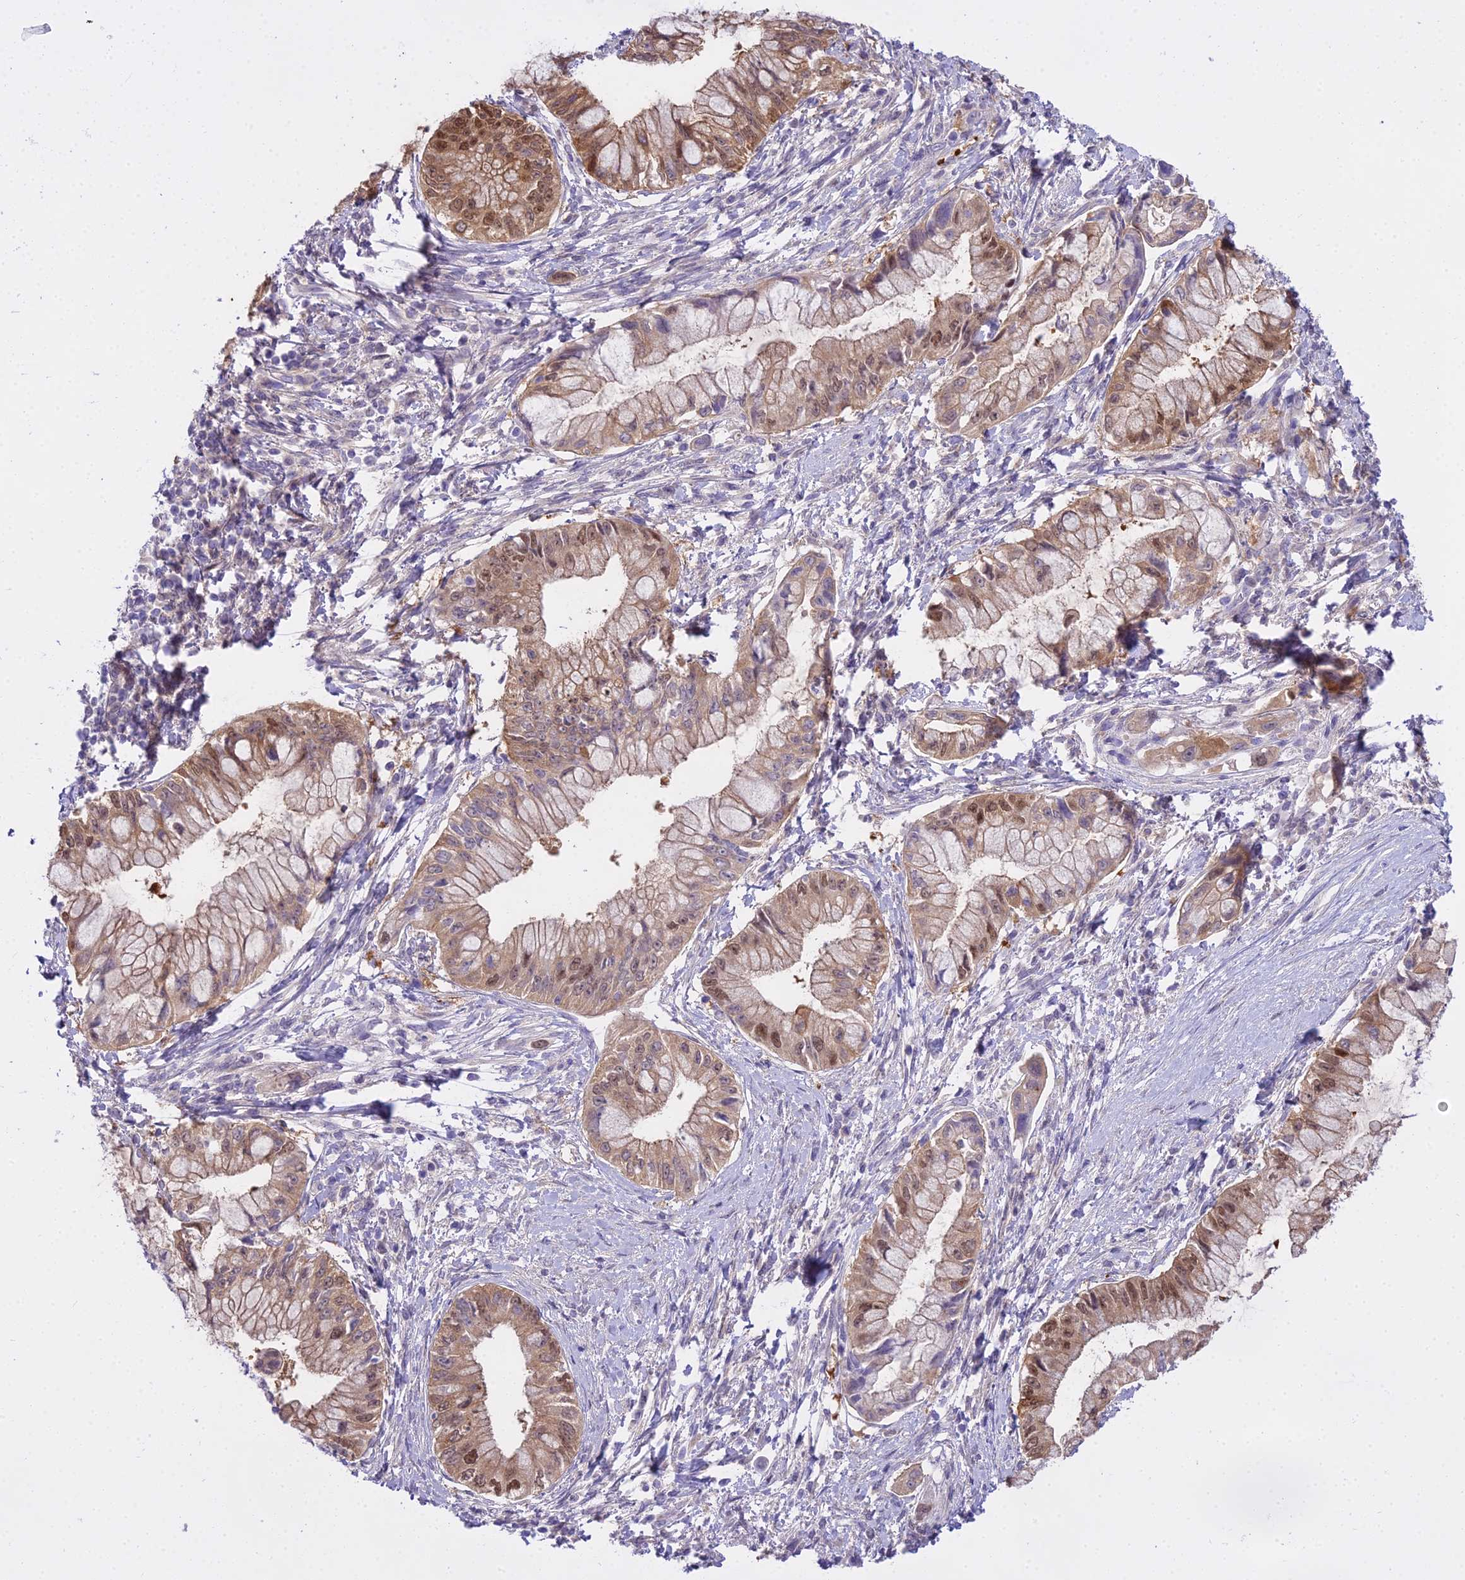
{"staining": {"intensity": "moderate", "quantity": ">75%", "location": "cytoplasmic/membranous,nuclear"}, "tissue": "pancreatic cancer", "cell_type": "Tumor cells", "image_type": "cancer", "snomed": [{"axis": "morphology", "description": "Adenocarcinoma, NOS"}, {"axis": "topography", "description": "Pancreas"}], "caption": "A histopathology image showing moderate cytoplasmic/membranous and nuclear expression in about >75% of tumor cells in pancreatic cancer, as visualized by brown immunohistochemical staining.", "gene": "MAT2A", "patient": {"sex": "male", "age": 48}}